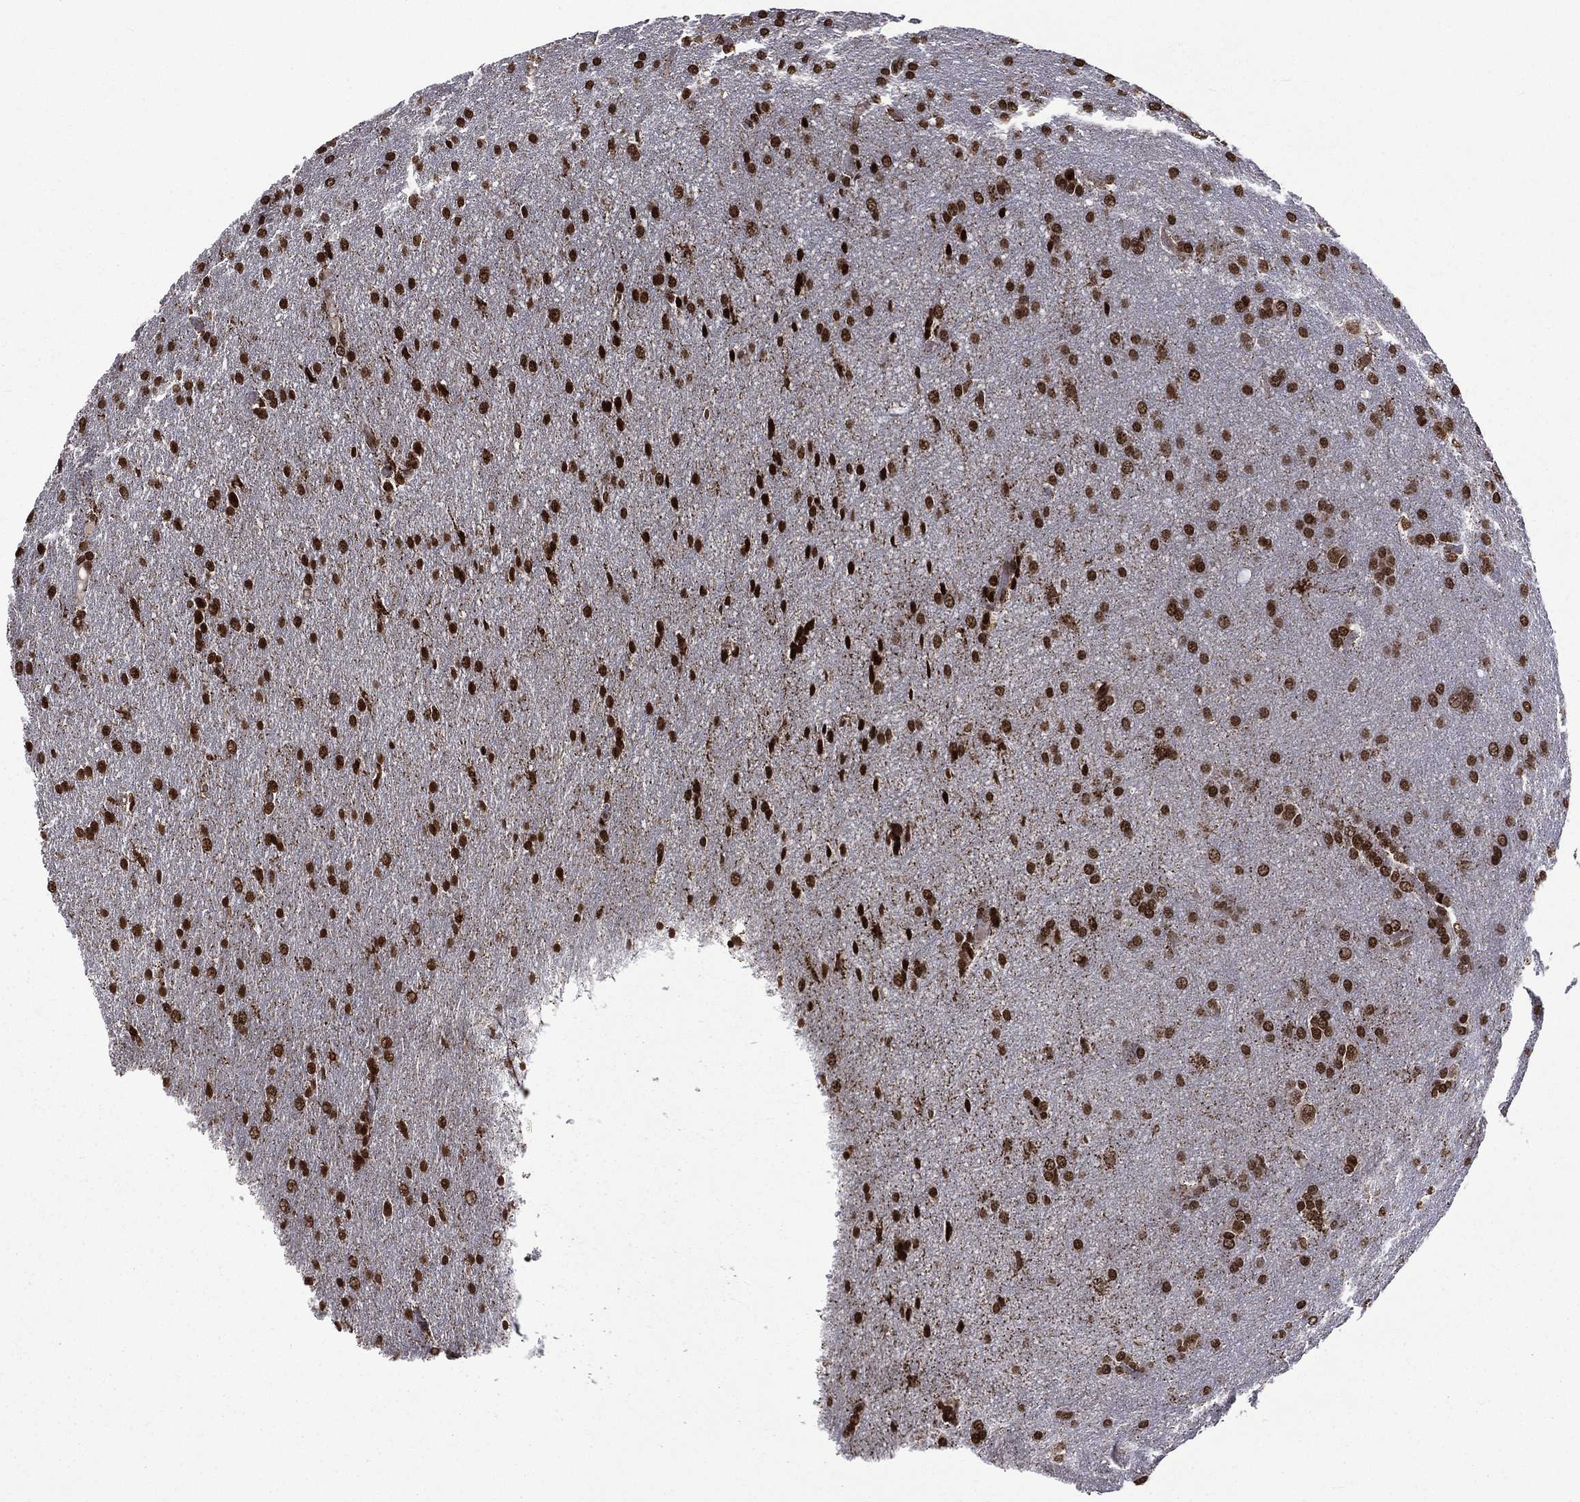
{"staining": {"intensity": "strong", "quantity": ">75%", "location": "nuclear"}, "tissue": "glioma", "cell_type": "Tumor cells", "image_type": "cancer", "snomed": [{"axis": "morphology", "description": "Glioma, malignant, Low grade"}, {"axis": "topography", "description": "Brain"}], "caption": "High-power microscopy captured an IHC photomicrograph of glioma, revealing strong nuclear expression in approximately >75% of tumor cells.", "gene": "C5orf24", "patient": {"sex": "female", "age": 32}}